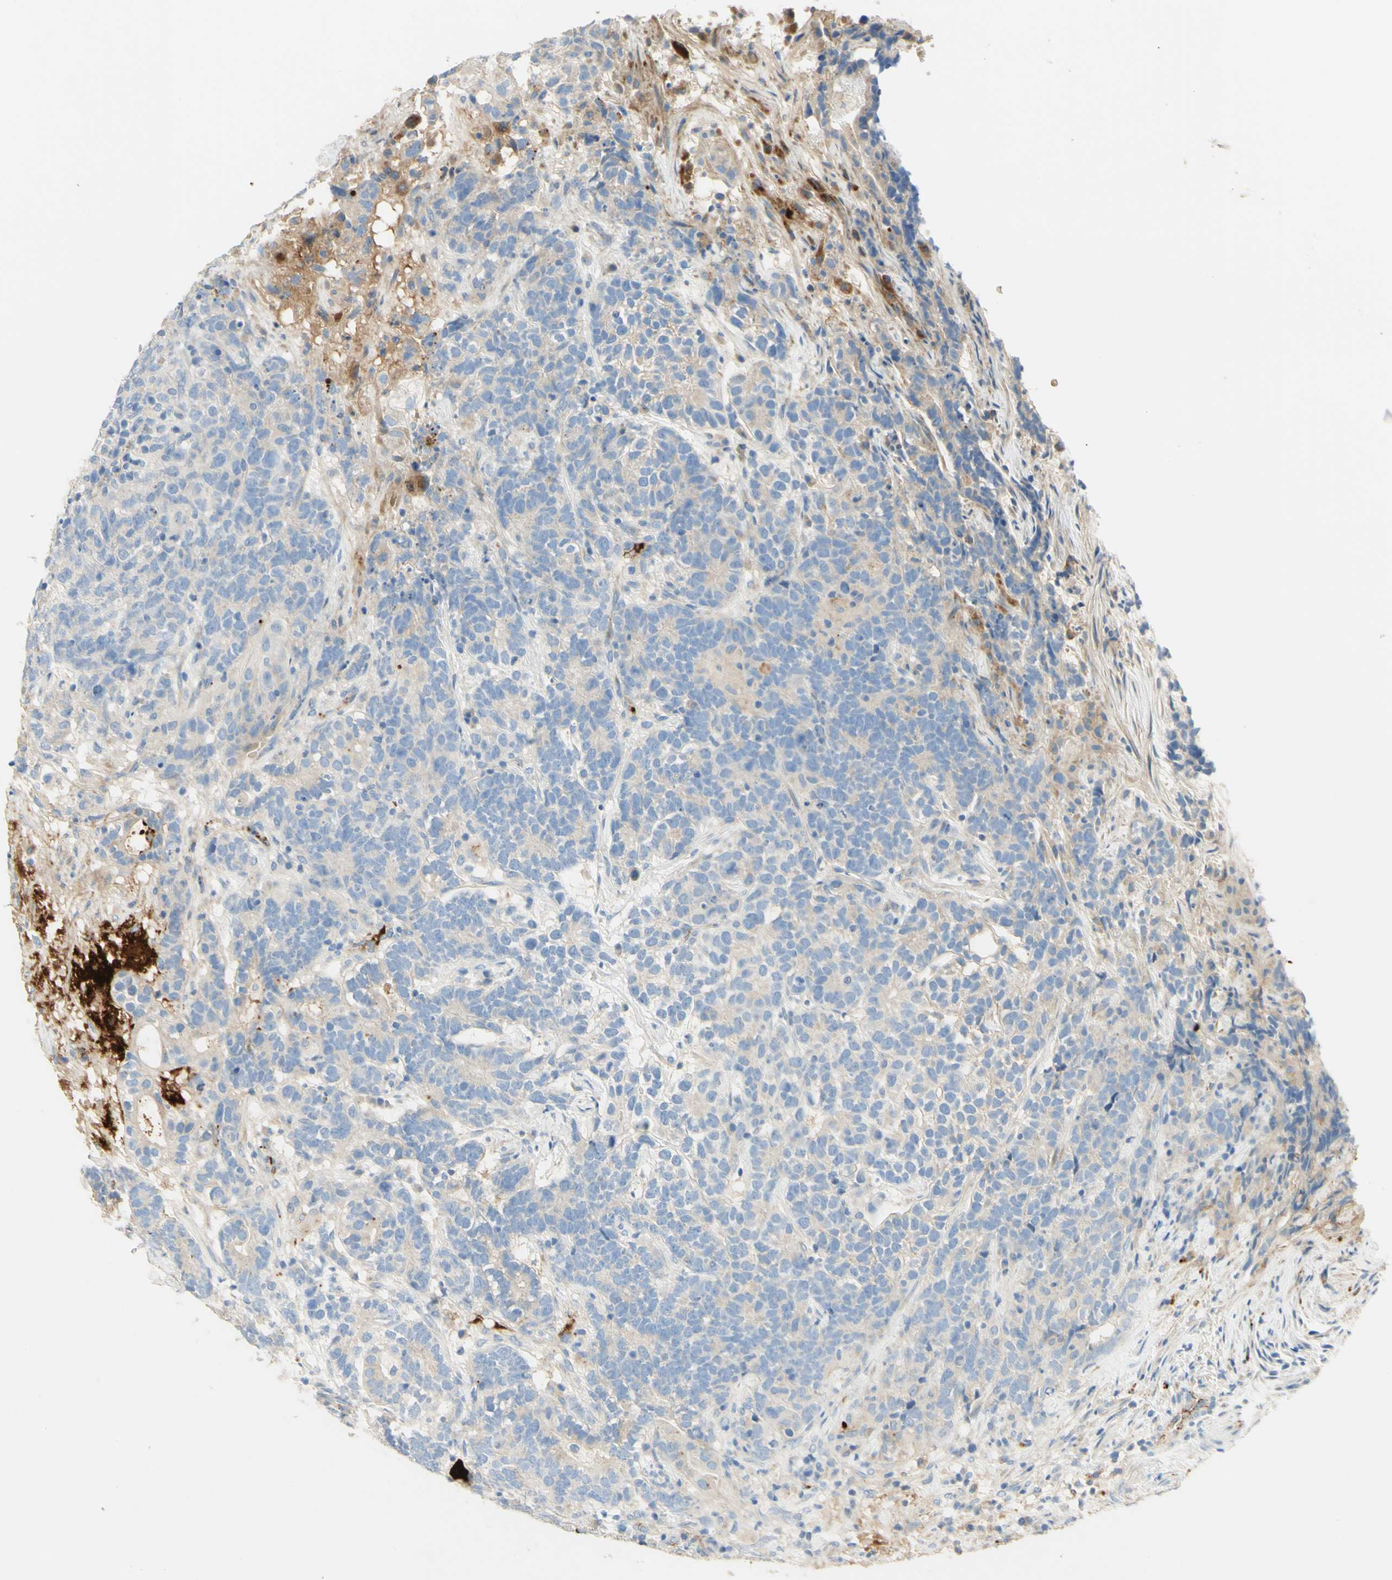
{"staining": {"intensity": "weak", "quantity": "<25%", "location": "cytoplasmic/membranous"}, "tissue": "testis cancer", "cell_type": "Tumor cells", "image_type": "cancer", "snomed": [{"axis": "morphology", "description": "Carcinoma, Embryonal, NOS"}, {"axis": "topography", "description": "Testis"}], "caption": "Testis cancer (embryonal carcinoma) was stained to show a protein in brown. There is no significant expression in tumor cells.", "gene": "GAN", "patient": {"sex": "male", "age": 26}}